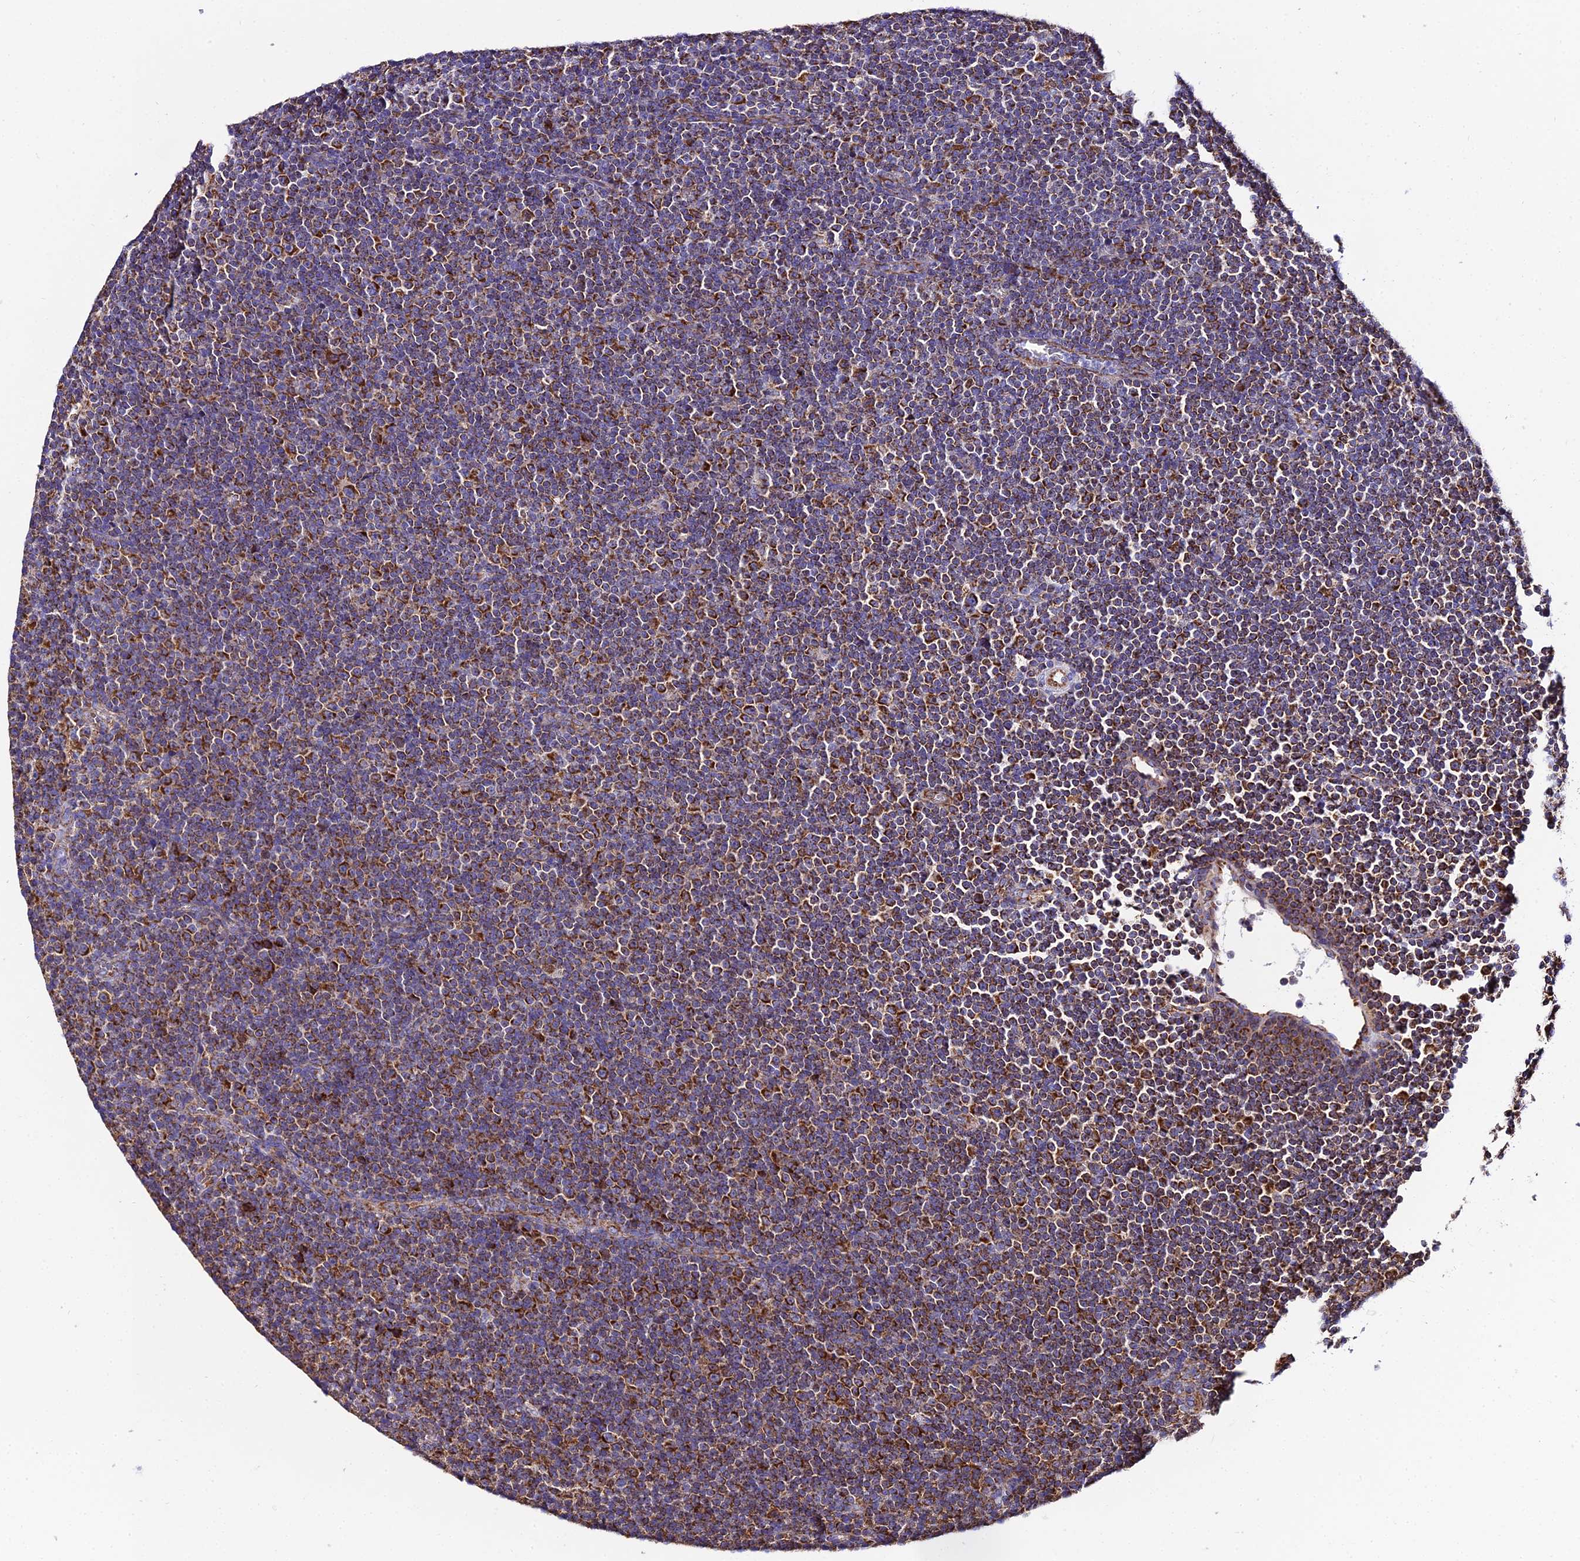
{"staining": {"intensity": "strong", "quantity": ">75%", "location": "cytoplasmic/membranous"}, "tissue": "lymphoma", "cell_type": "Tumor cells", "image_type": "cancer", "snomed": [{"axis": "morphology", "description": "Malignant lymphoma, non-Hodgkin's type, Low grade"}, {"axis": "topography", "description": "Lymph node"}], "caption": "A histopathology image of lymphoma stained for a protein reveals strong cytoplasmic/membranous brown staining in tumor cells.", "gene": "OCIAD1", "patient": {"sex": "female", "age": 67}}